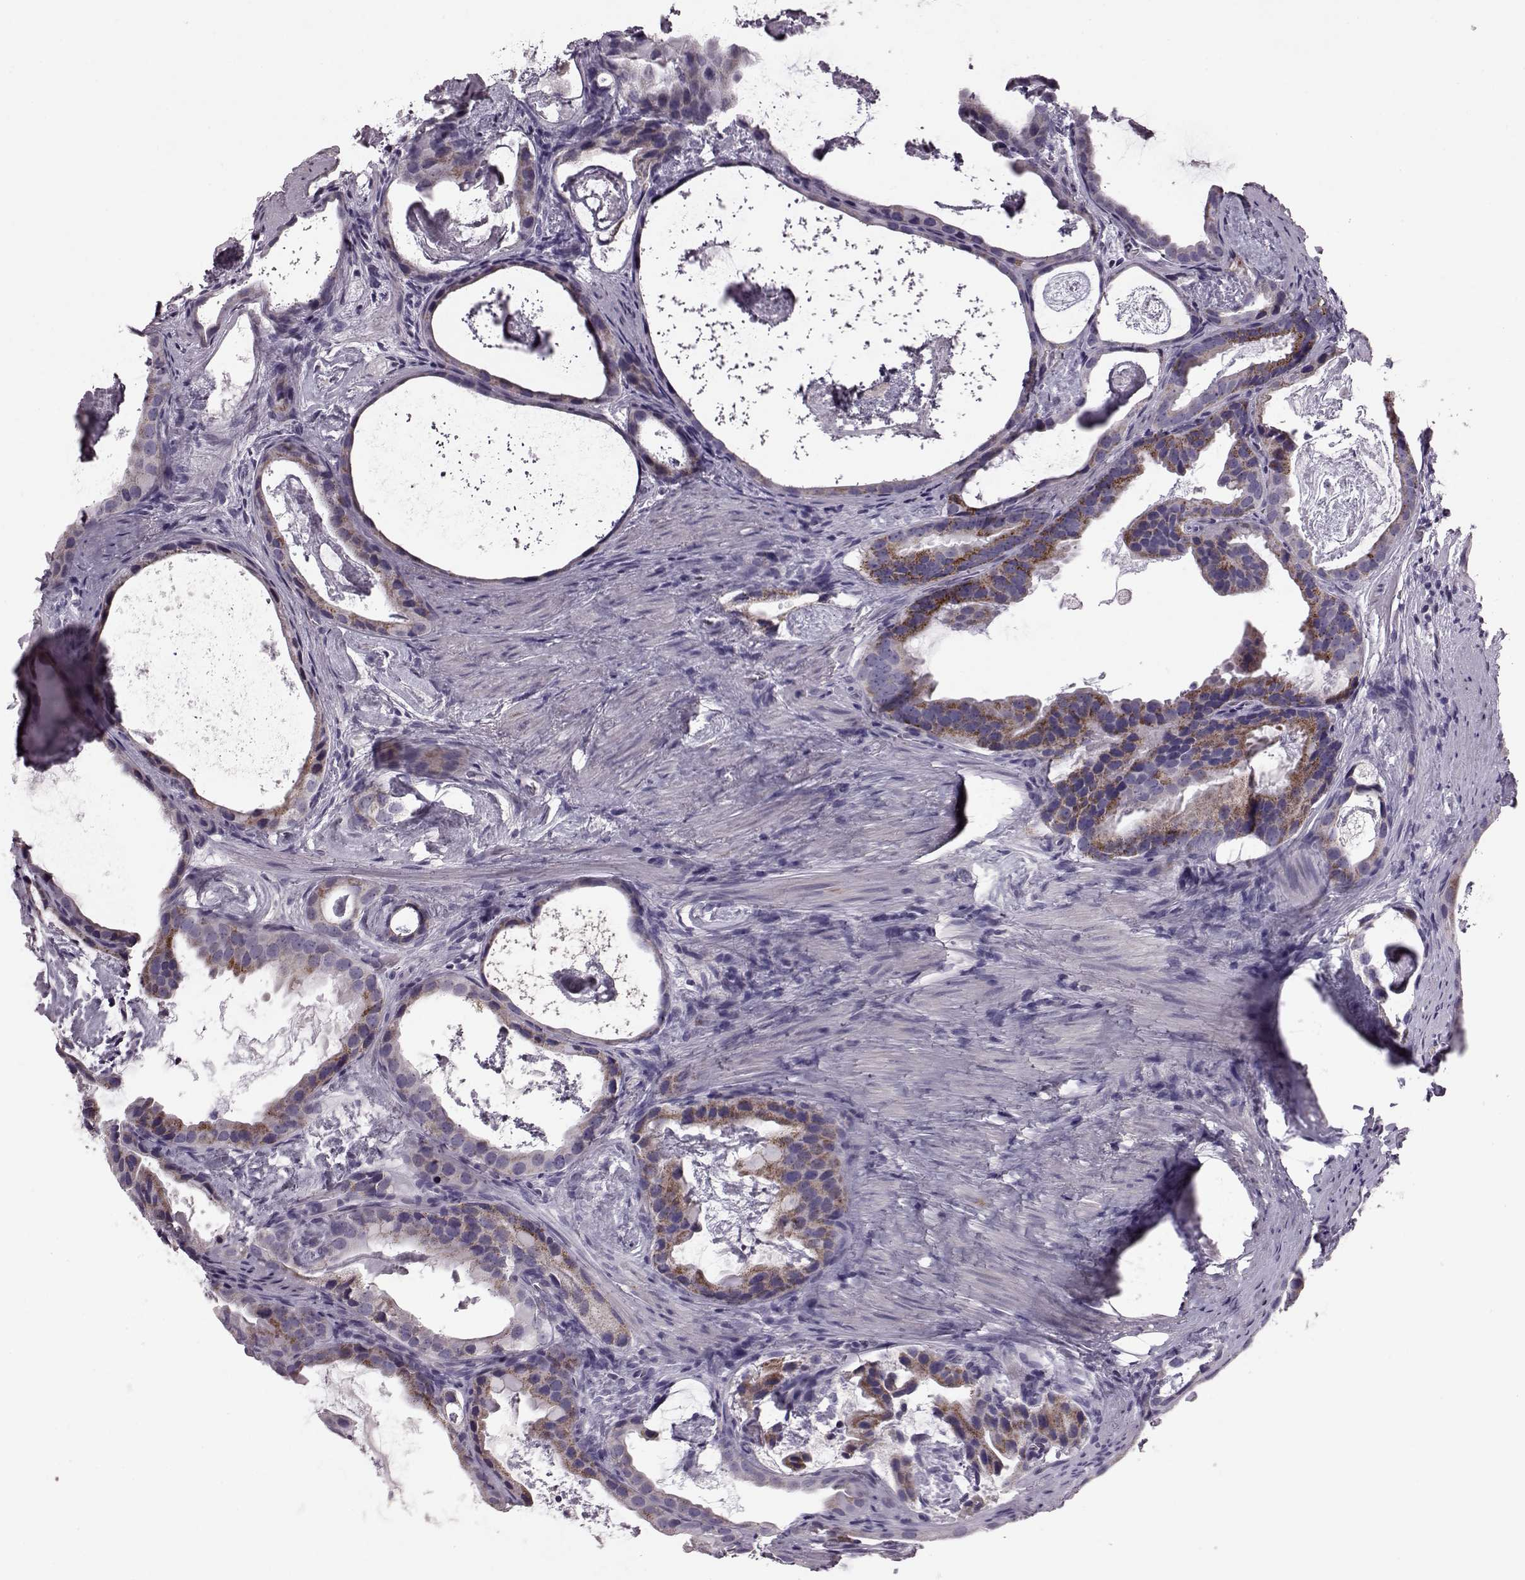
{"staining": {"intensity": "strong", "quantity": "25%-75%", "location": "cytoplasmic/membranous"}, "tissue": "prostate cancer", "cell_type": "Tumor cells", "image_type": "cancer", "snomed": [{"axis": "morphology", "description": "Adenocarcinoma, Low grade"}, {"axis": "topography", "description": "Prostate and seminal vesicle, NOS"}], "caption": "Prostate cancer tissue shows strong cytoplasmic/membranous expression in approximately 25%-75% of tumor cells (brown staining indicates protein expression, while blue staining denotes nuclei).", "gene": "RIMS2", "patient": {"sex": "male", "age": 71}}